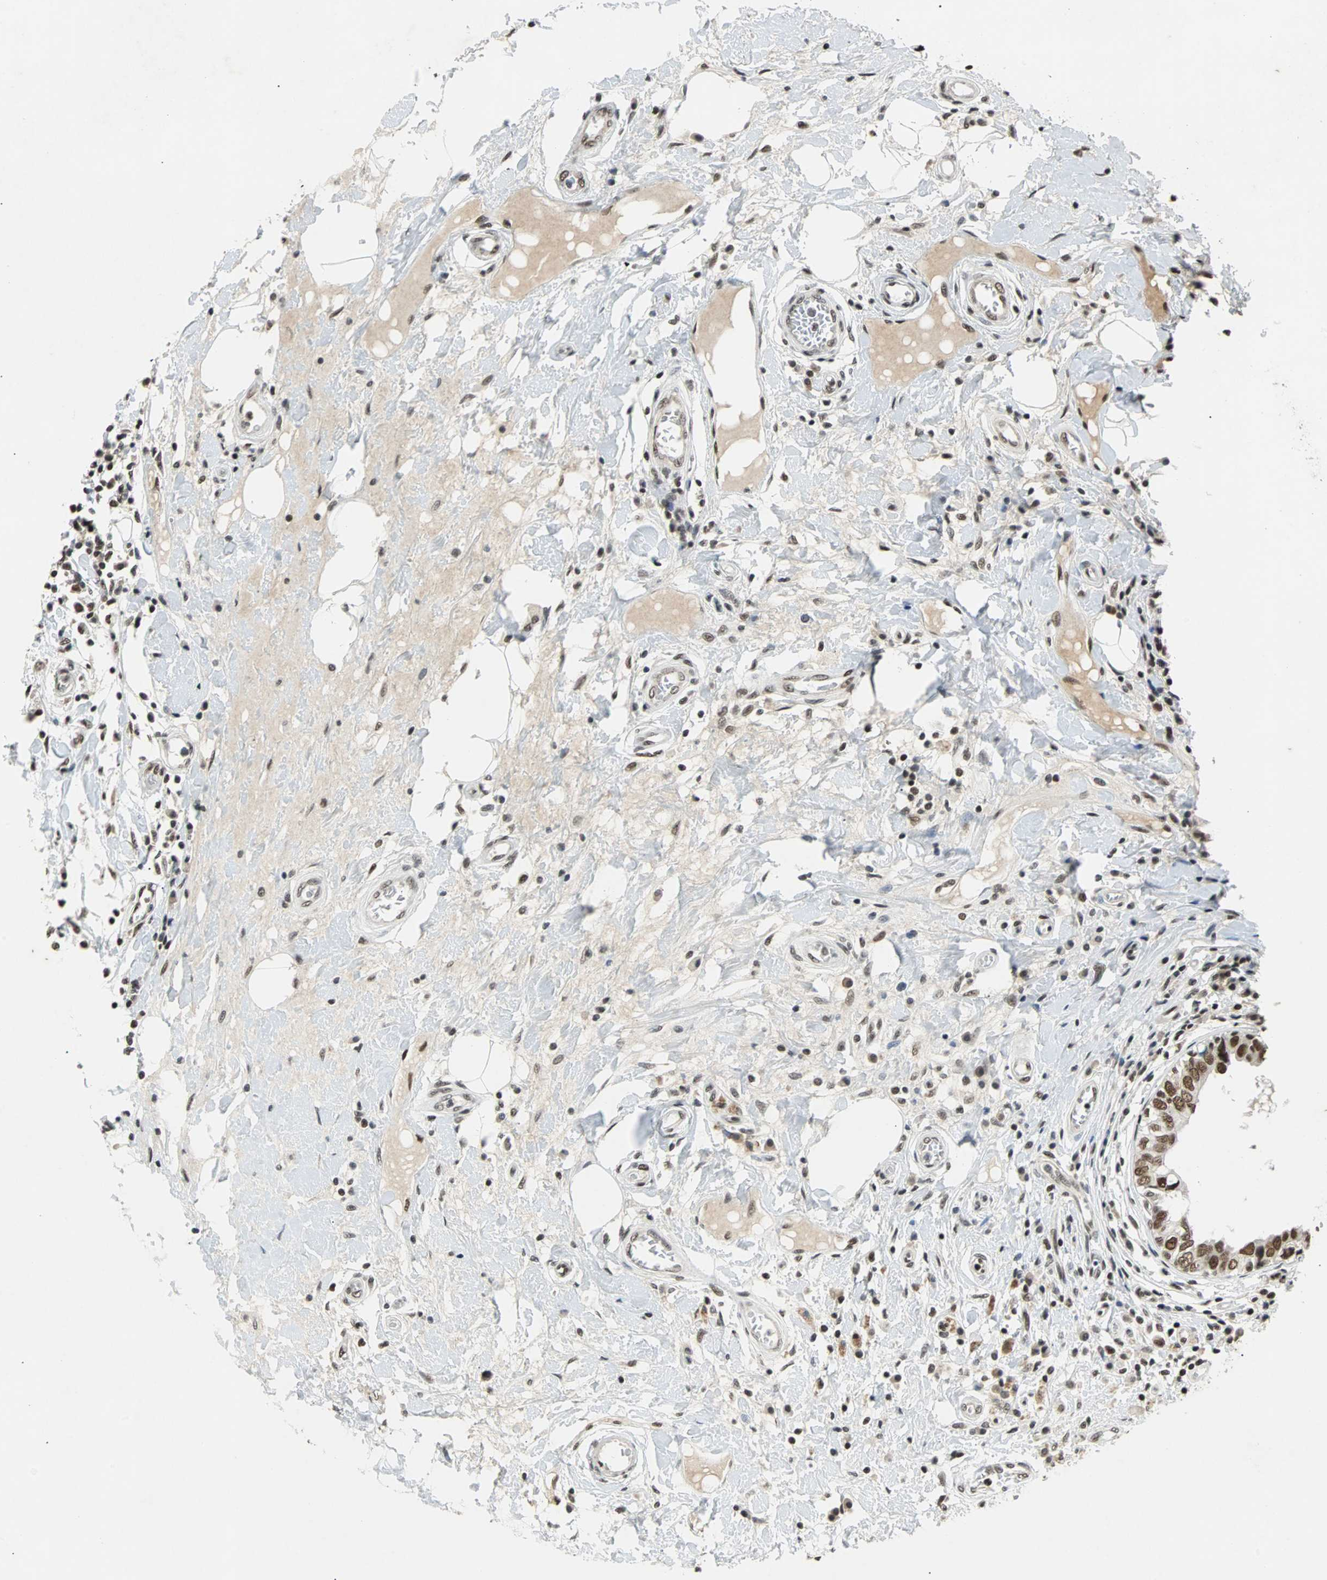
{"staining": {"intensity": "moderate", "quantity": ">75%", "location": "nuclear"}, "tissue": "breast cancer", "cell_type": "Tumor cells", "image_type": "cancer", "snomed": [{"axis": "morphology", "description": "Duct carcinoma"}, {"axis": "topography", "description": "Breast"}], "caption": "Tumor cells exhibit medium levels of moderate nuclear positivity in approximately >75% of cells in breast cancer.", "gene": "GATAD2A", "patient": {"sex": "female", "age": 27}}